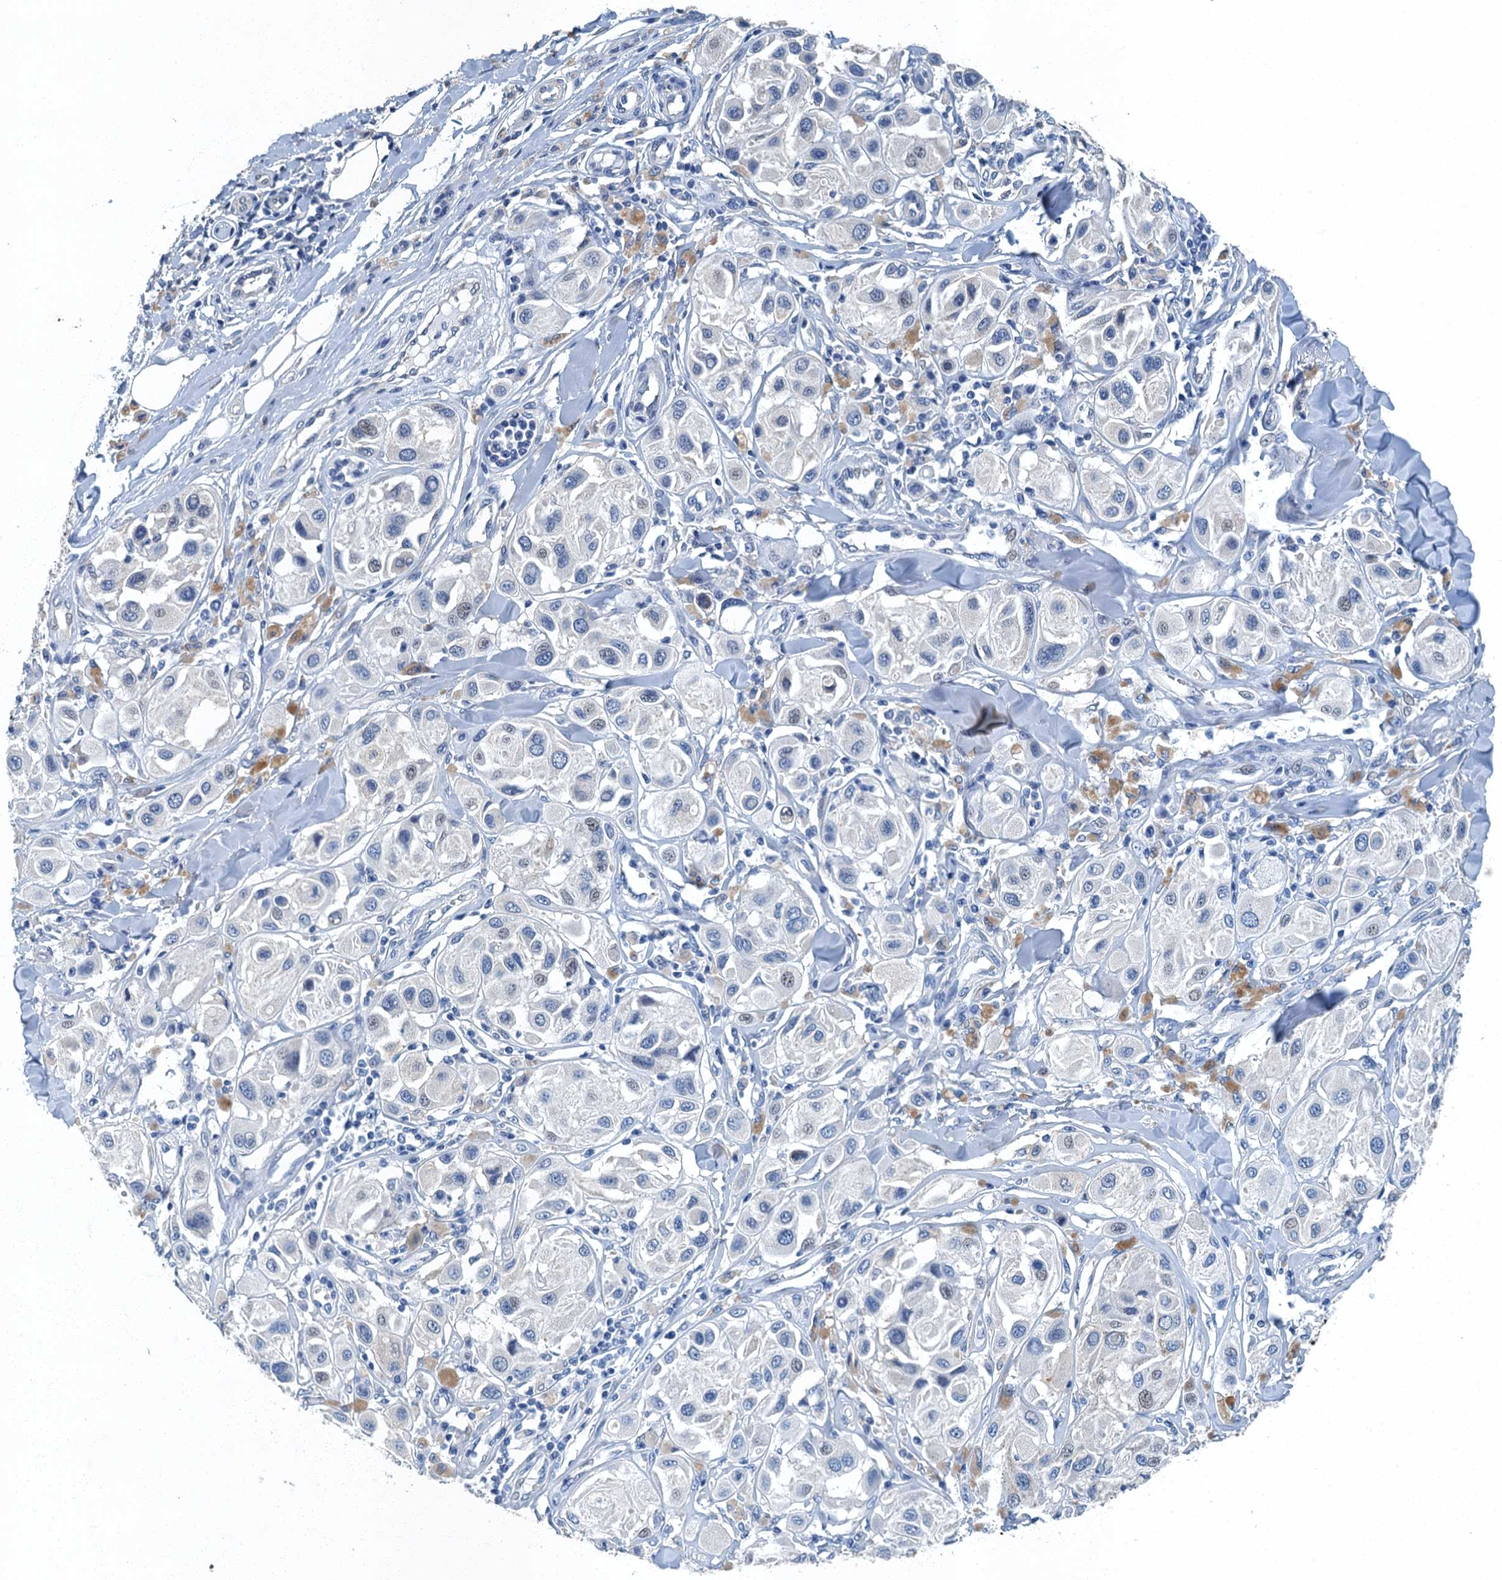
{"staining": {"intensity": "negative", "quantity": "none", "location": "none"}, "tissue": "melanoma", "cell_type": "Tumor cells", "image_type": "cancer", "snomed": [{"axis": "morphology", "description": "Malignant melanoma, Metastatic site"}, {"axis": "topography", "description": "Skin"}], "caption": "IHC of melanoma reveals no expression in tumor cells.", "gene": "GADL1", "patient": {"sex": "male", "age": 41}}